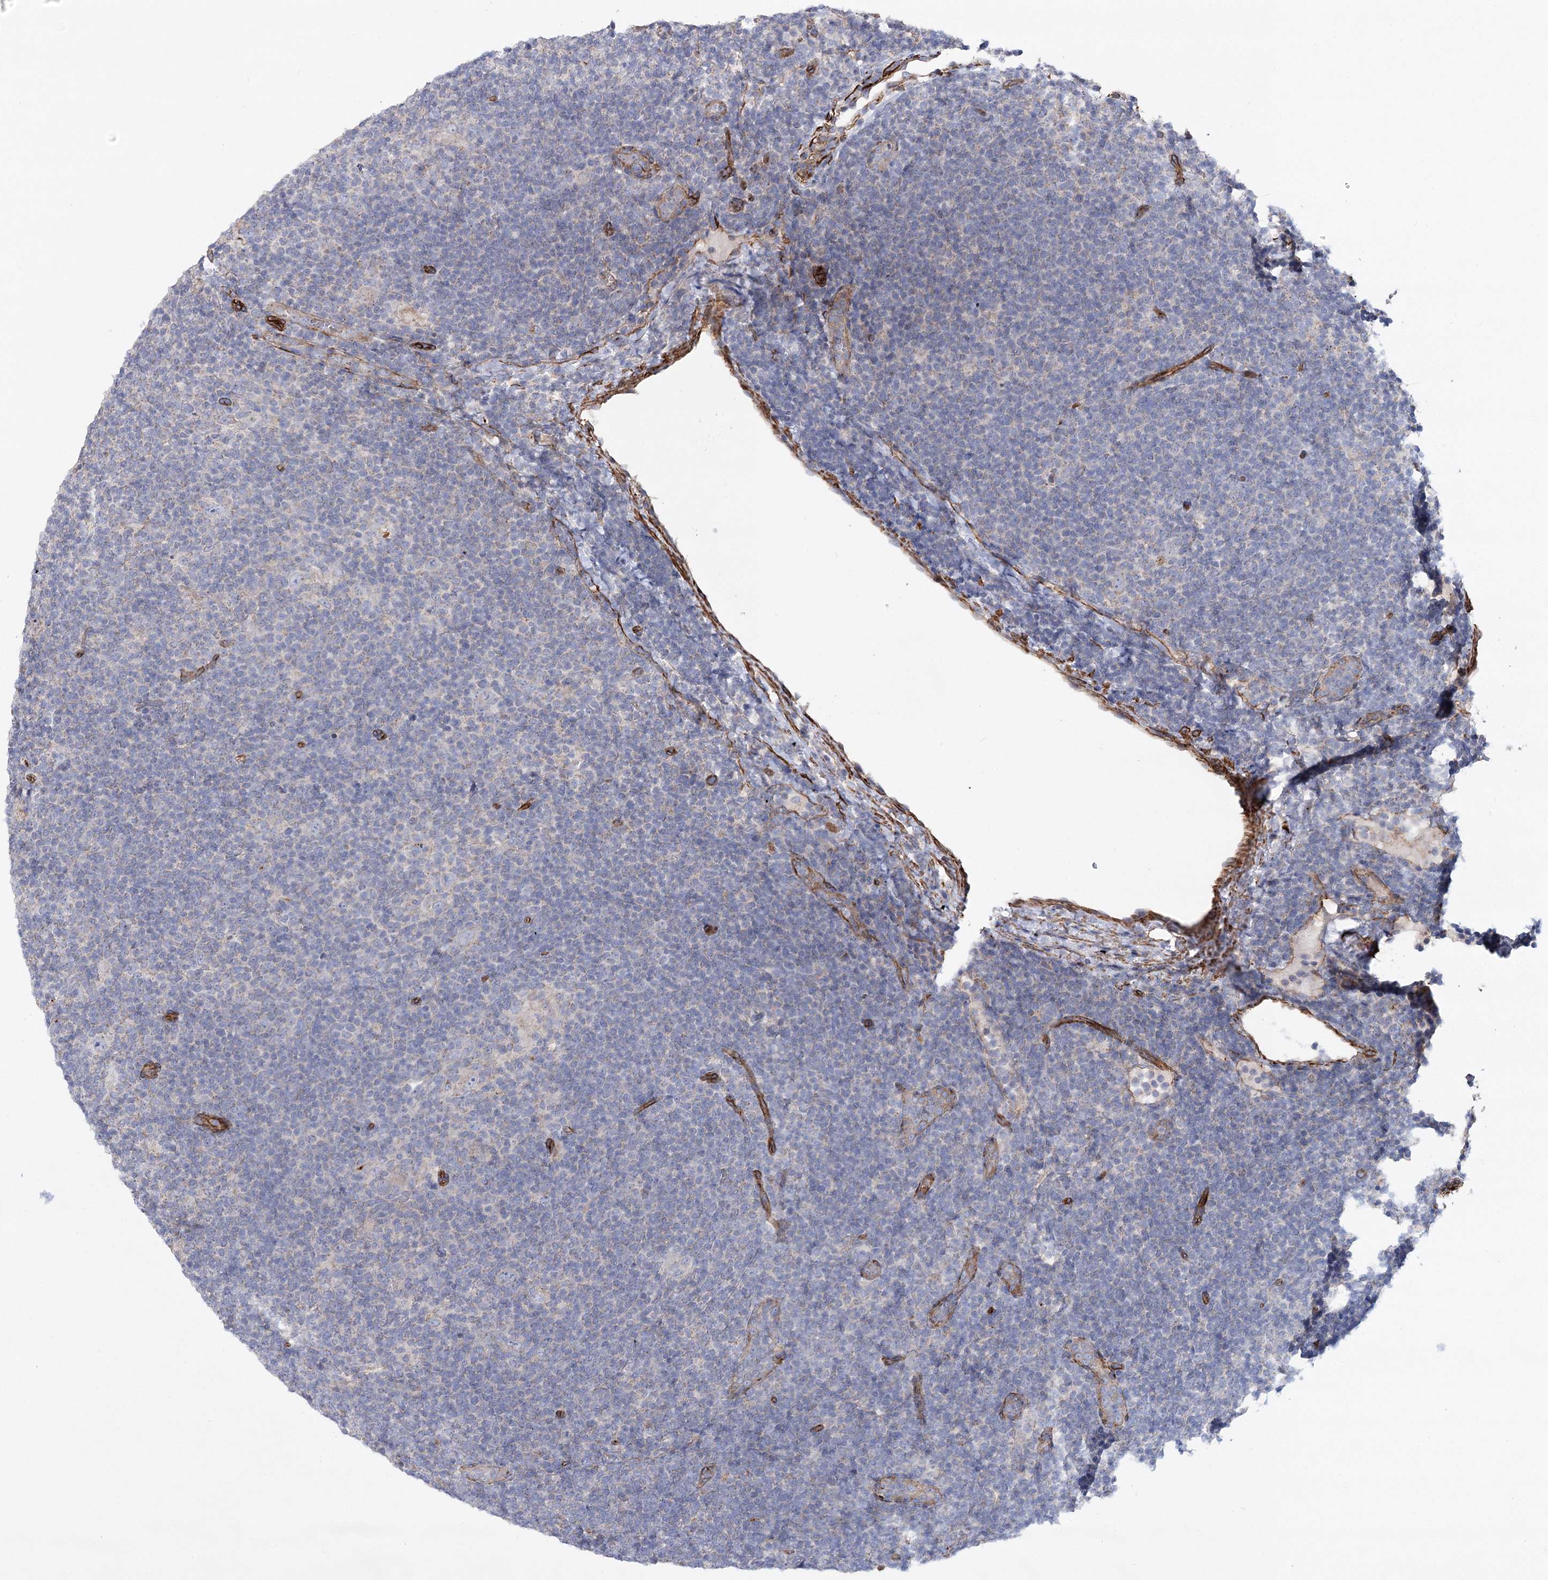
{"staining": {"intensity": "negative", "quantity": "none", "location": "none"}, "tissue": "lymphoma", "cell_type": "Tumor cells", "image_type": "cancer", "snomed": [{"axis": "morphology", "description": "Hodgkin's disease, NOS"}, {"axis": "topography", "description": "Lymph node"}], "caption": "The IHC photomicrograph has no significant positivity in tumor cells of Hodgkin's disease tissue. (Stains: DAB immunohistochemistry (IHC) with hematoxylin counter stain, Microscopy: brightfield microscopy at high magnification).", "gene": "TMEM164", "patient": {"sex": "female", "age": 57}}